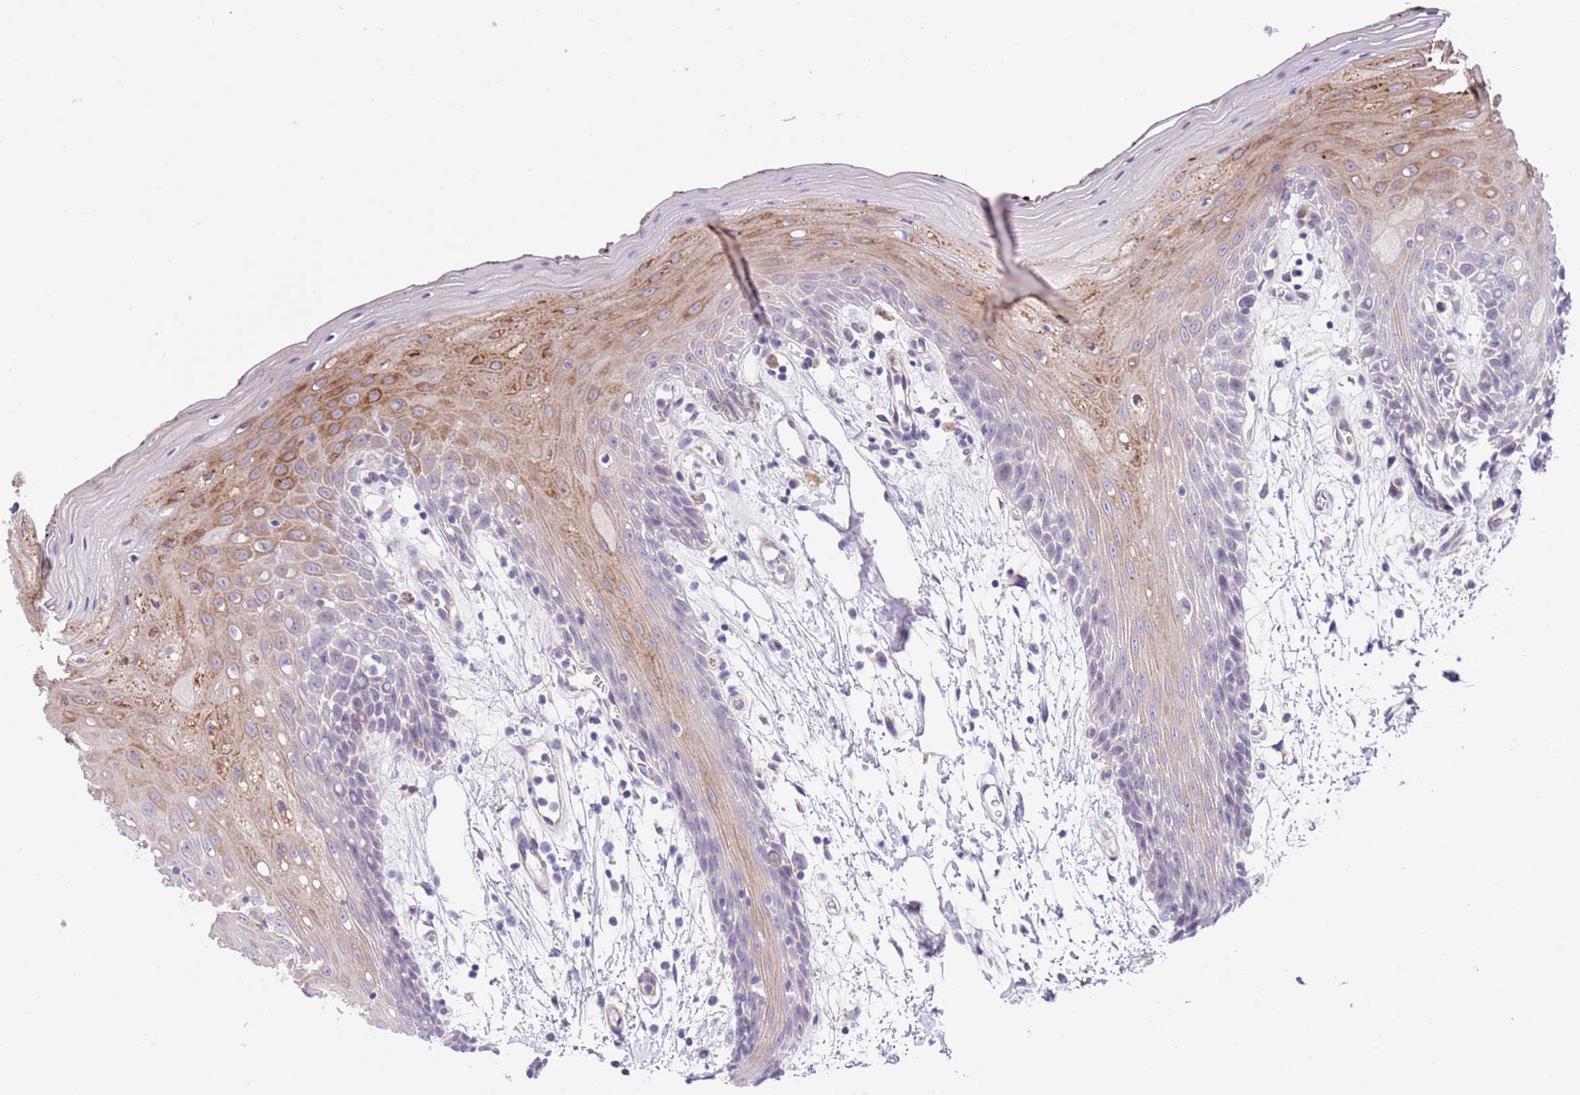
{"staining": {"intensity": "moderate", "quantity": "<25%", "location": "cytoplasmic/membranous"}, "tissue": "oral mucosa", "cell_type": "Squamous epithelial cells", "image_type": "normal", "snomed": [{"axis": "morphology", "description": "Normal tissue, NOS"}, {"axis": "topography", "description": "Oral tissue"}, {"axis": "topography", "description": "Tounge, NOS"}], "caption": "Immunohistochemical staining of benign human oral mucosa displays moderate cytoplasmic/membranous protein expression in about <25% of squamous epithelial cells. The staining was performed using DAB, with brown indicating positive protein expression. Nuclei are stained blue with hematoxylin.", "gene": "NET1", "patient": {"sex": "female", "age": 59}}